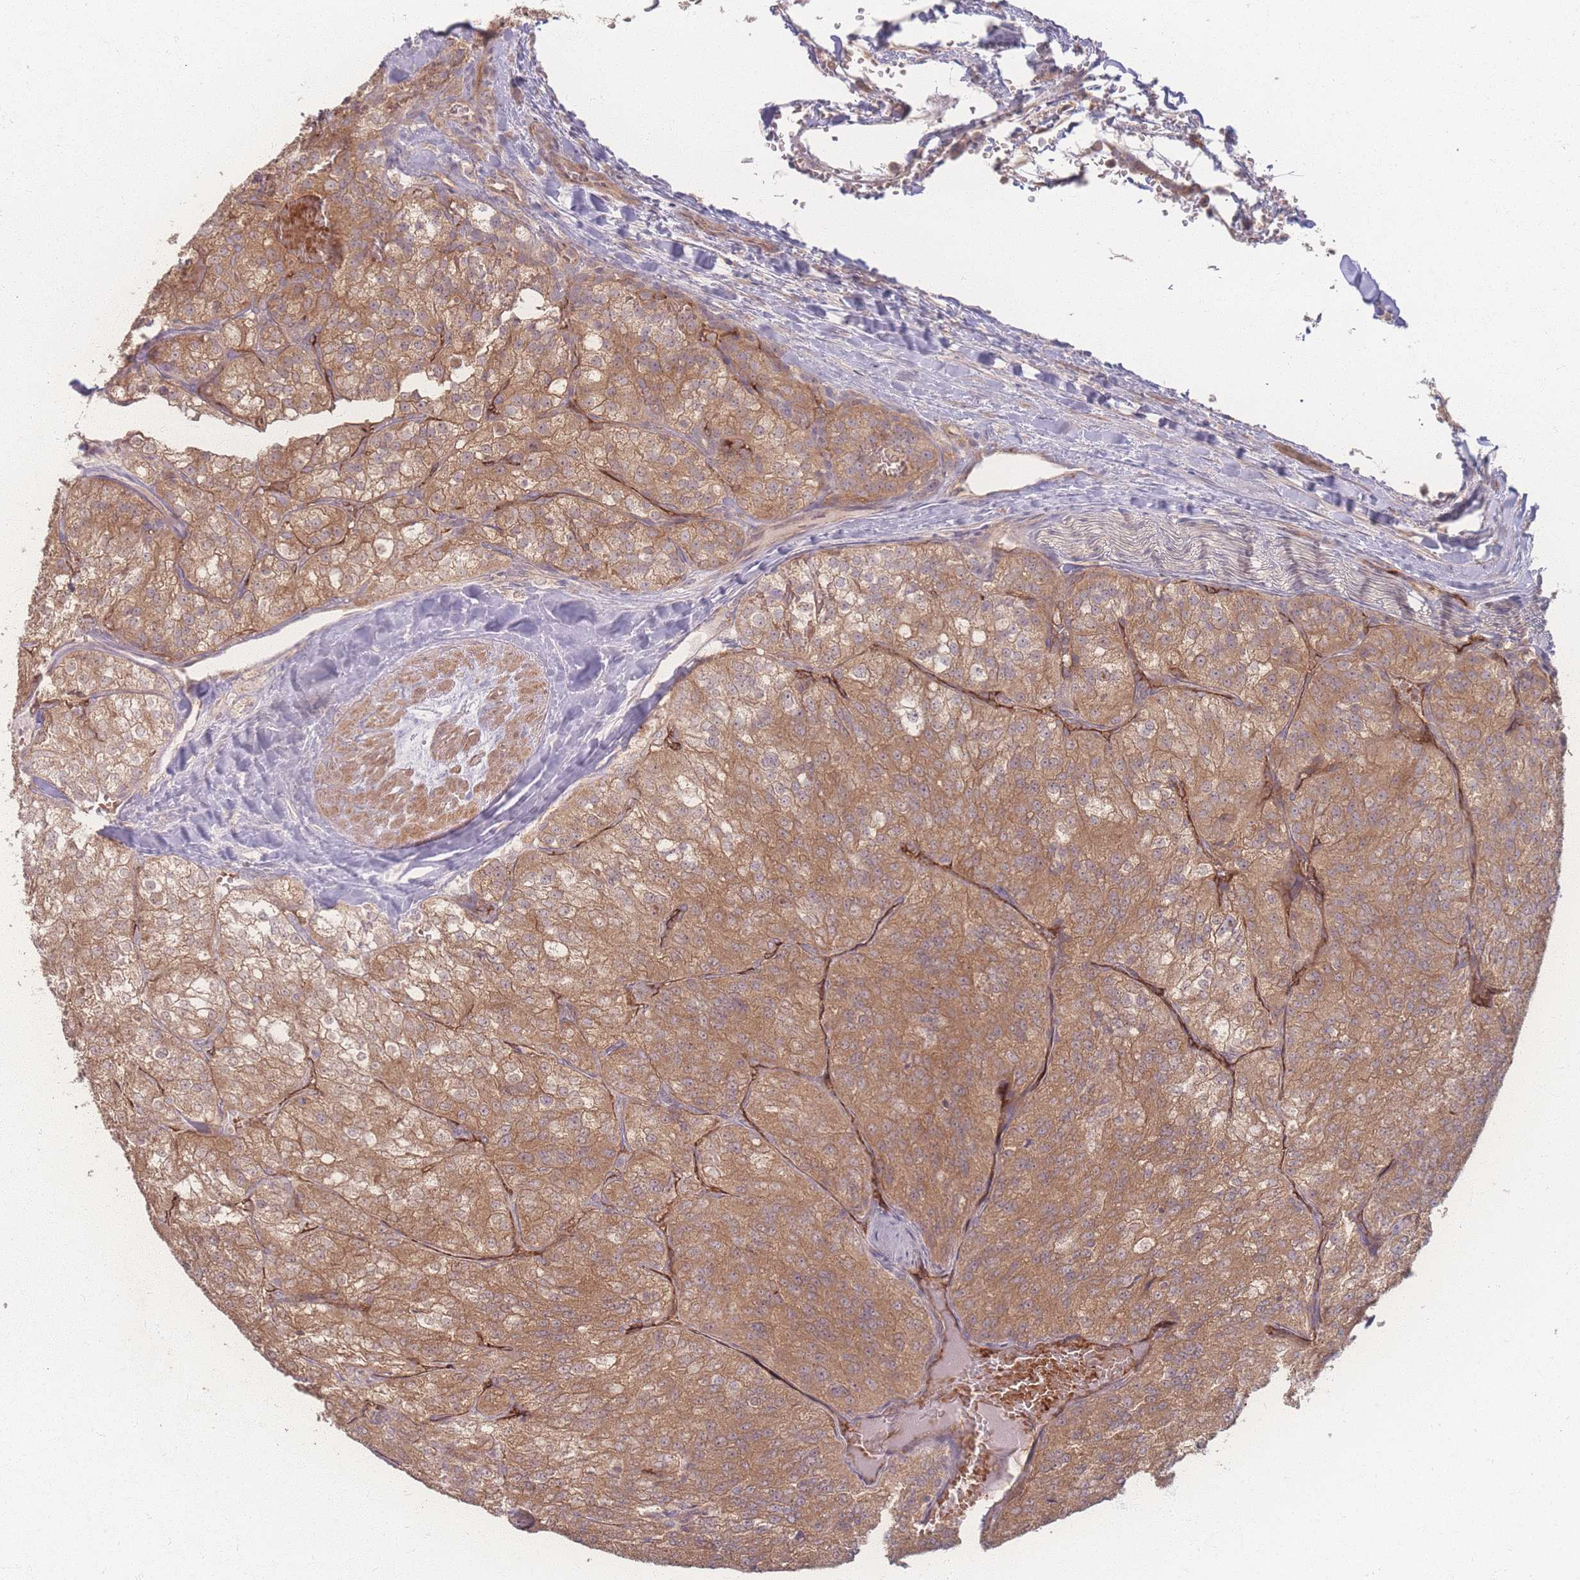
{"staining": {"intensity": "moderate", "quantity": ">75%", "location": "cytoplasmic/membranous"}, "tissue": "renal cancer", "cell_type": "Tumor cells", "image_type": "cancer", "snomed": [{"axis": "morphology", "description": "Adenocarcinoma, NOS"}, {"axis": "topography", "description": "Kidney"}], "caption": "Brown immunohistochemical staining in human renal cancer displays moderate cytoplasmic/membranous staining in about >75% of tumor cells. Immunohistochemistry stains the protein in brown and the nuclei are stained blue.", "gene": "INSR", "patient": {"sex": "female", "age": 63}}